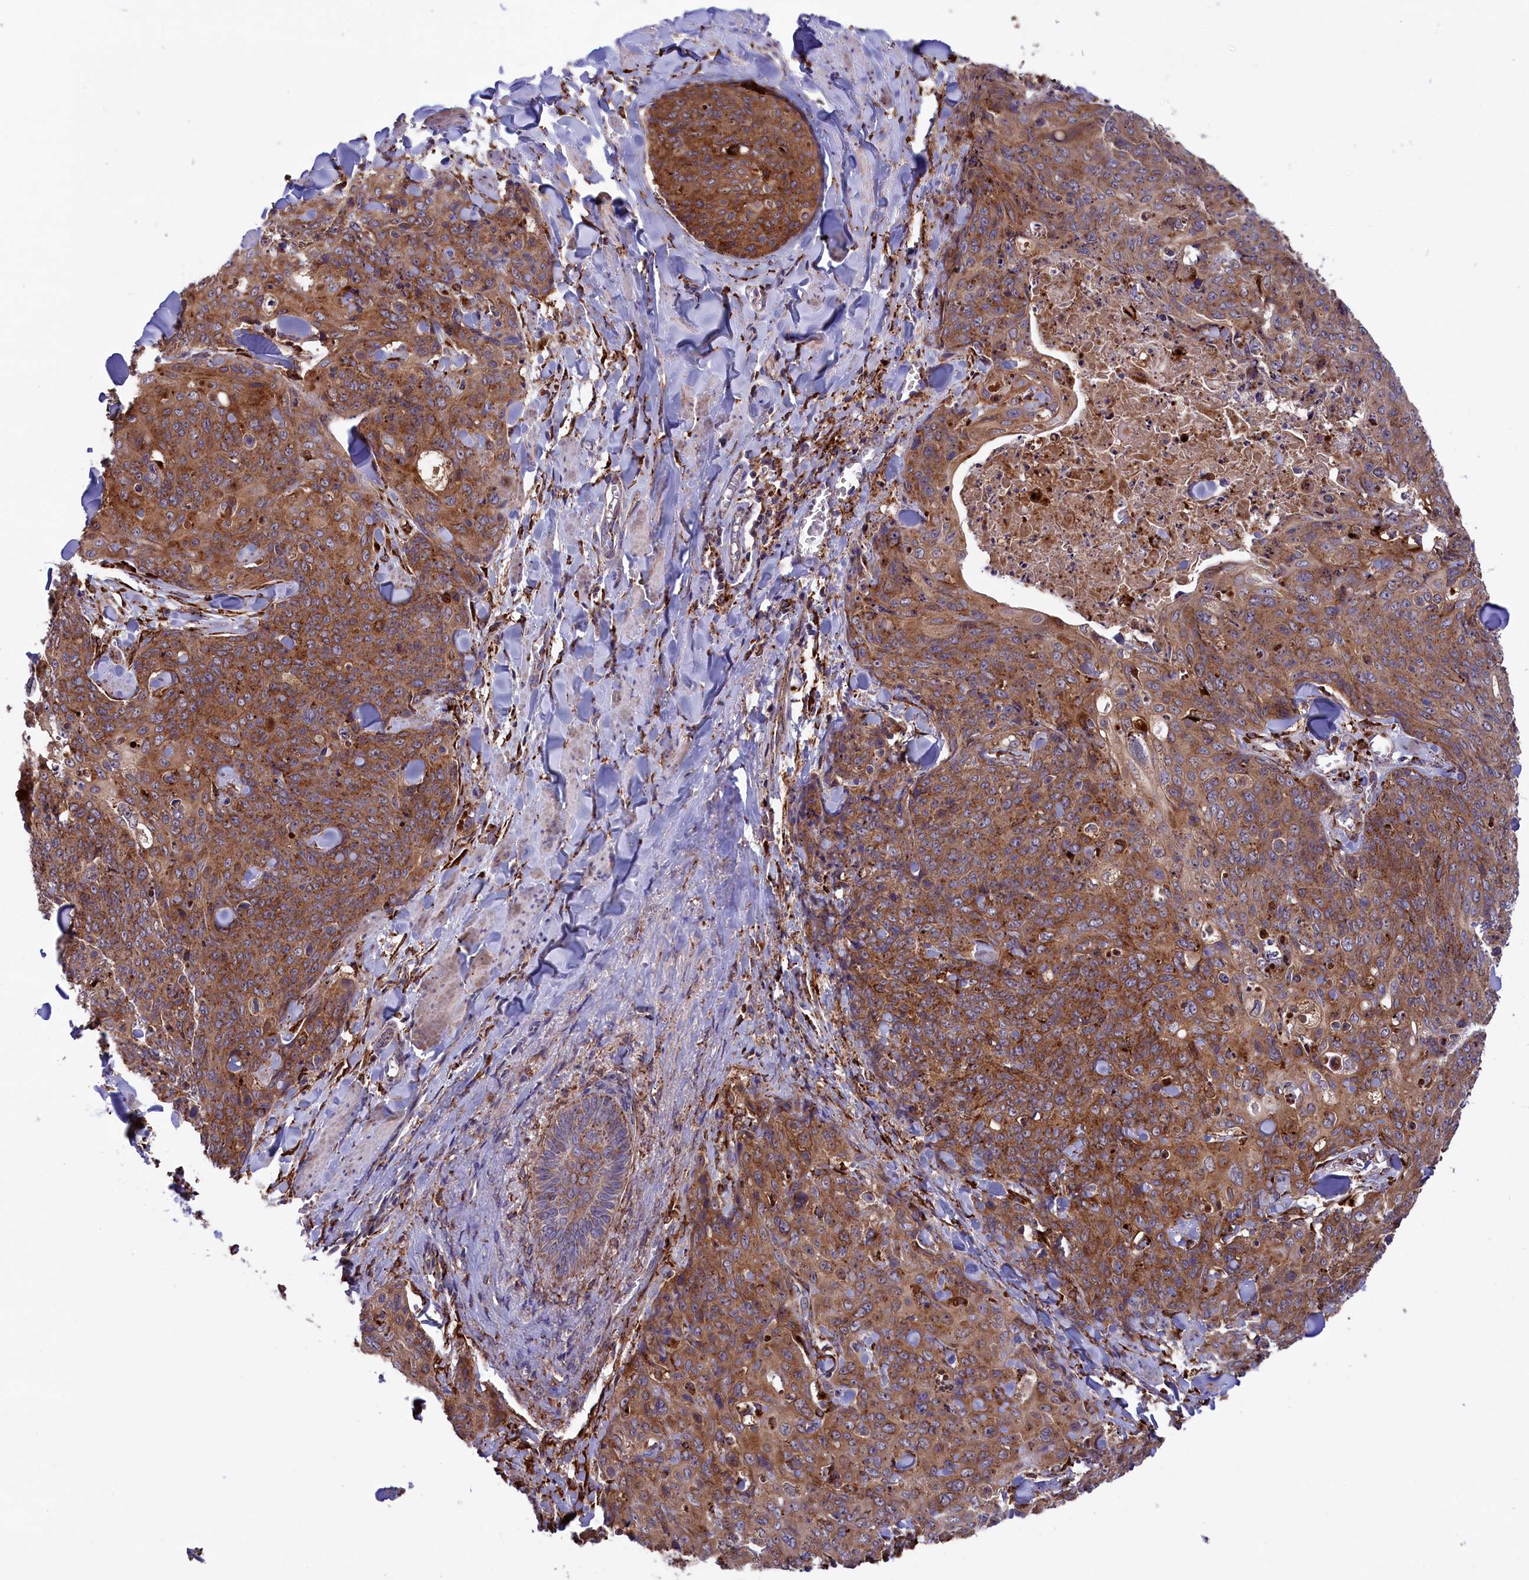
{"staining": {"intensity": "moderate", "quantity": ">75%", "location": "cytoplasmic/membranous"}, "tissue": "skin cancer", "cell_type": "Tumor cells", "image_type": "cancer", "snomed": [{"axis": "morphology", "description": "Squamous cell carcinoma, NOS"}, {"axis": "topography", "description": "Skin"}, {"axis": "topography", "description": "Vulva"}], "caption": "IHC staining of squamous cell carcinoma (skin), which exhibits medium levels of moderate cytoplasmic/membranous positivity in approximately >75% of tumor cells indicating moderate cytoplasmic/membranous protein staining. The staining was performed using DAB (brown) for protein detection and nuclei were counterstained in hematoxylin (blue).", "gene": "MAN2B1", "patient": {"sex": "female", "age": 85}}